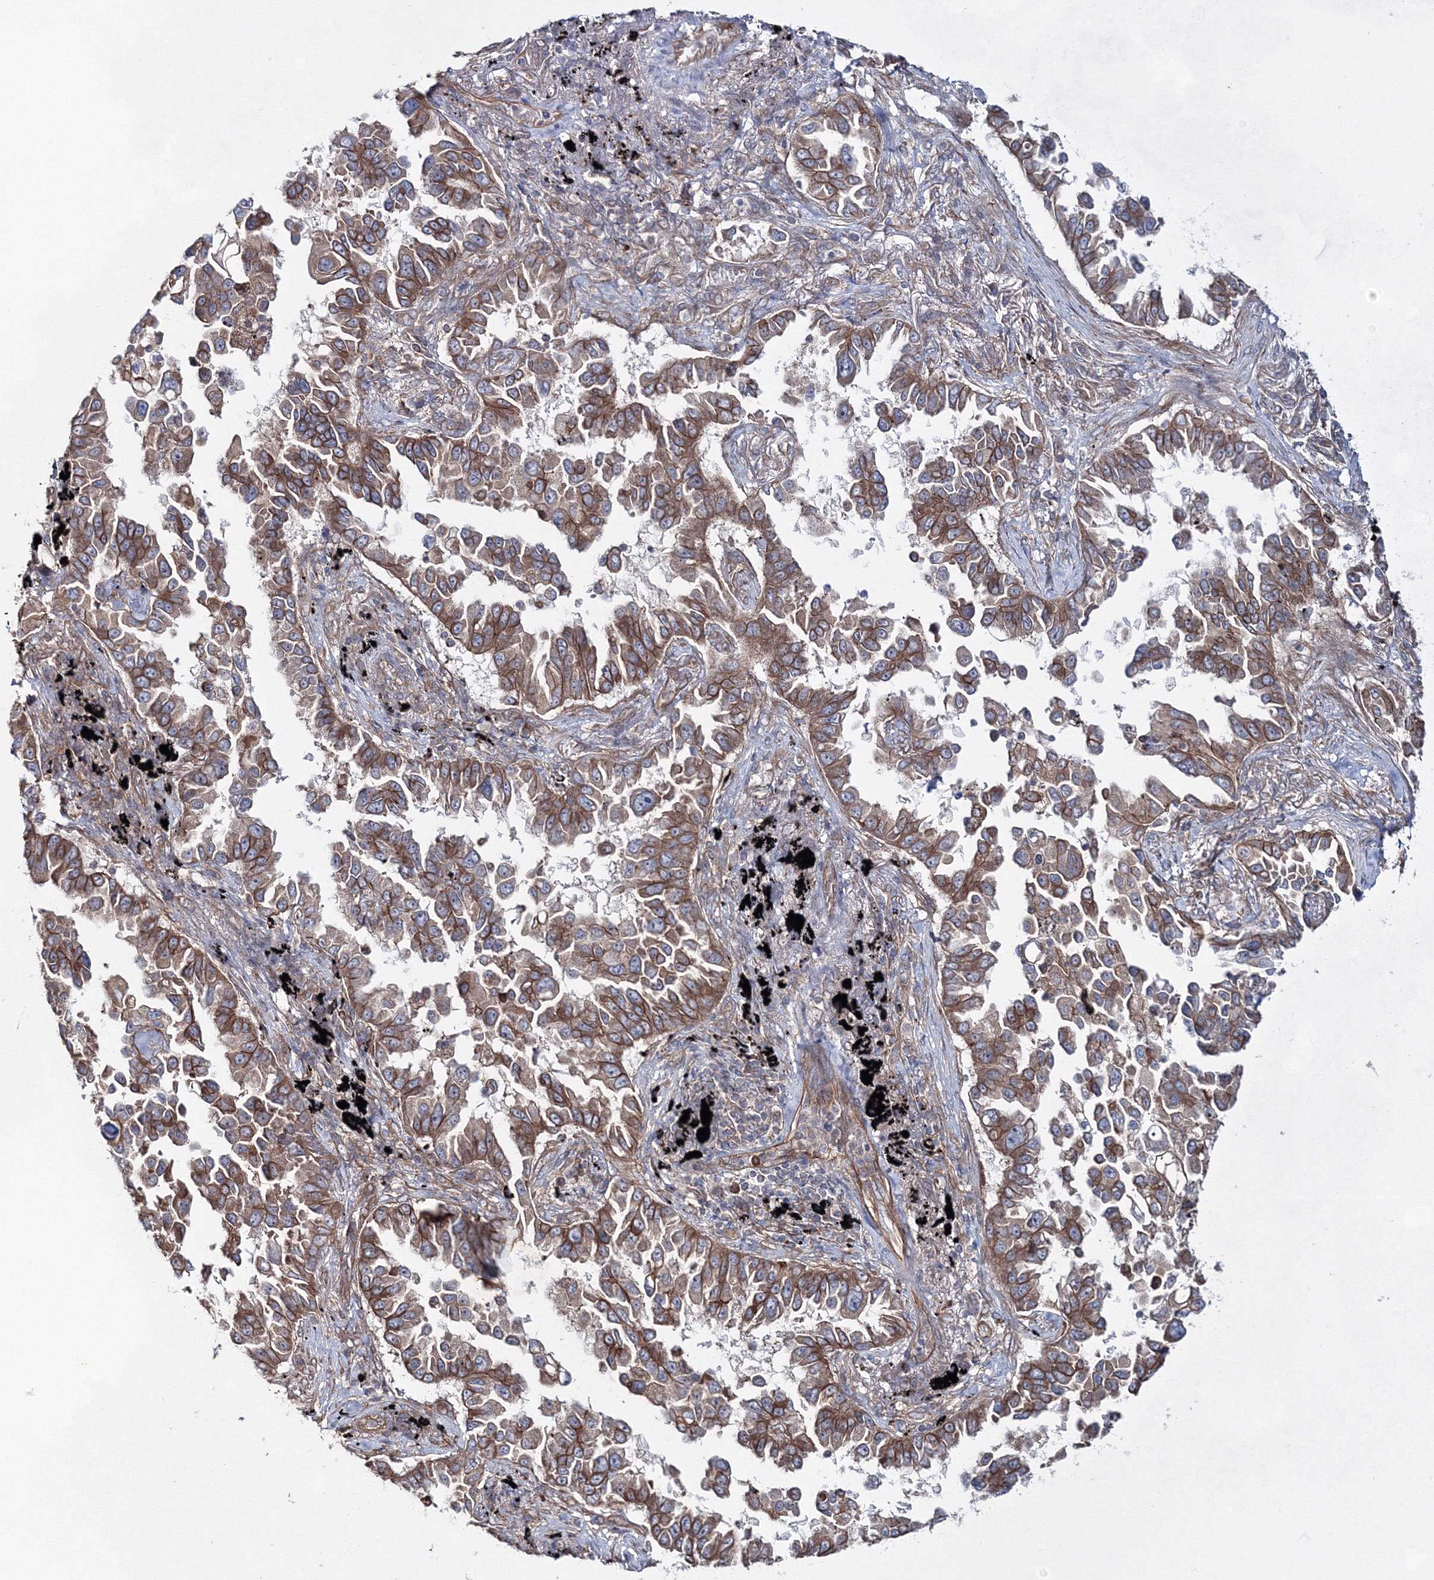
{"staining": {"intensity": "moderate", "quantity": ">75%", "location": "cytoplasmic/membranous"}, "tissue": "lung cancer", "cell_type": "Tumor cells", "image_type": "cancer", "snomed": [{"axis": "morphology", "description": "Adenocarcinoma, NOS"}, {"axis": "topography", "description": "Lung"}], "caption": "Human lung adenocarcinoma stained with a protein marker displays moderate staining in tumor cells.", "gene": "EXOC6", "patient": {"sex": "female", "age": 67}}